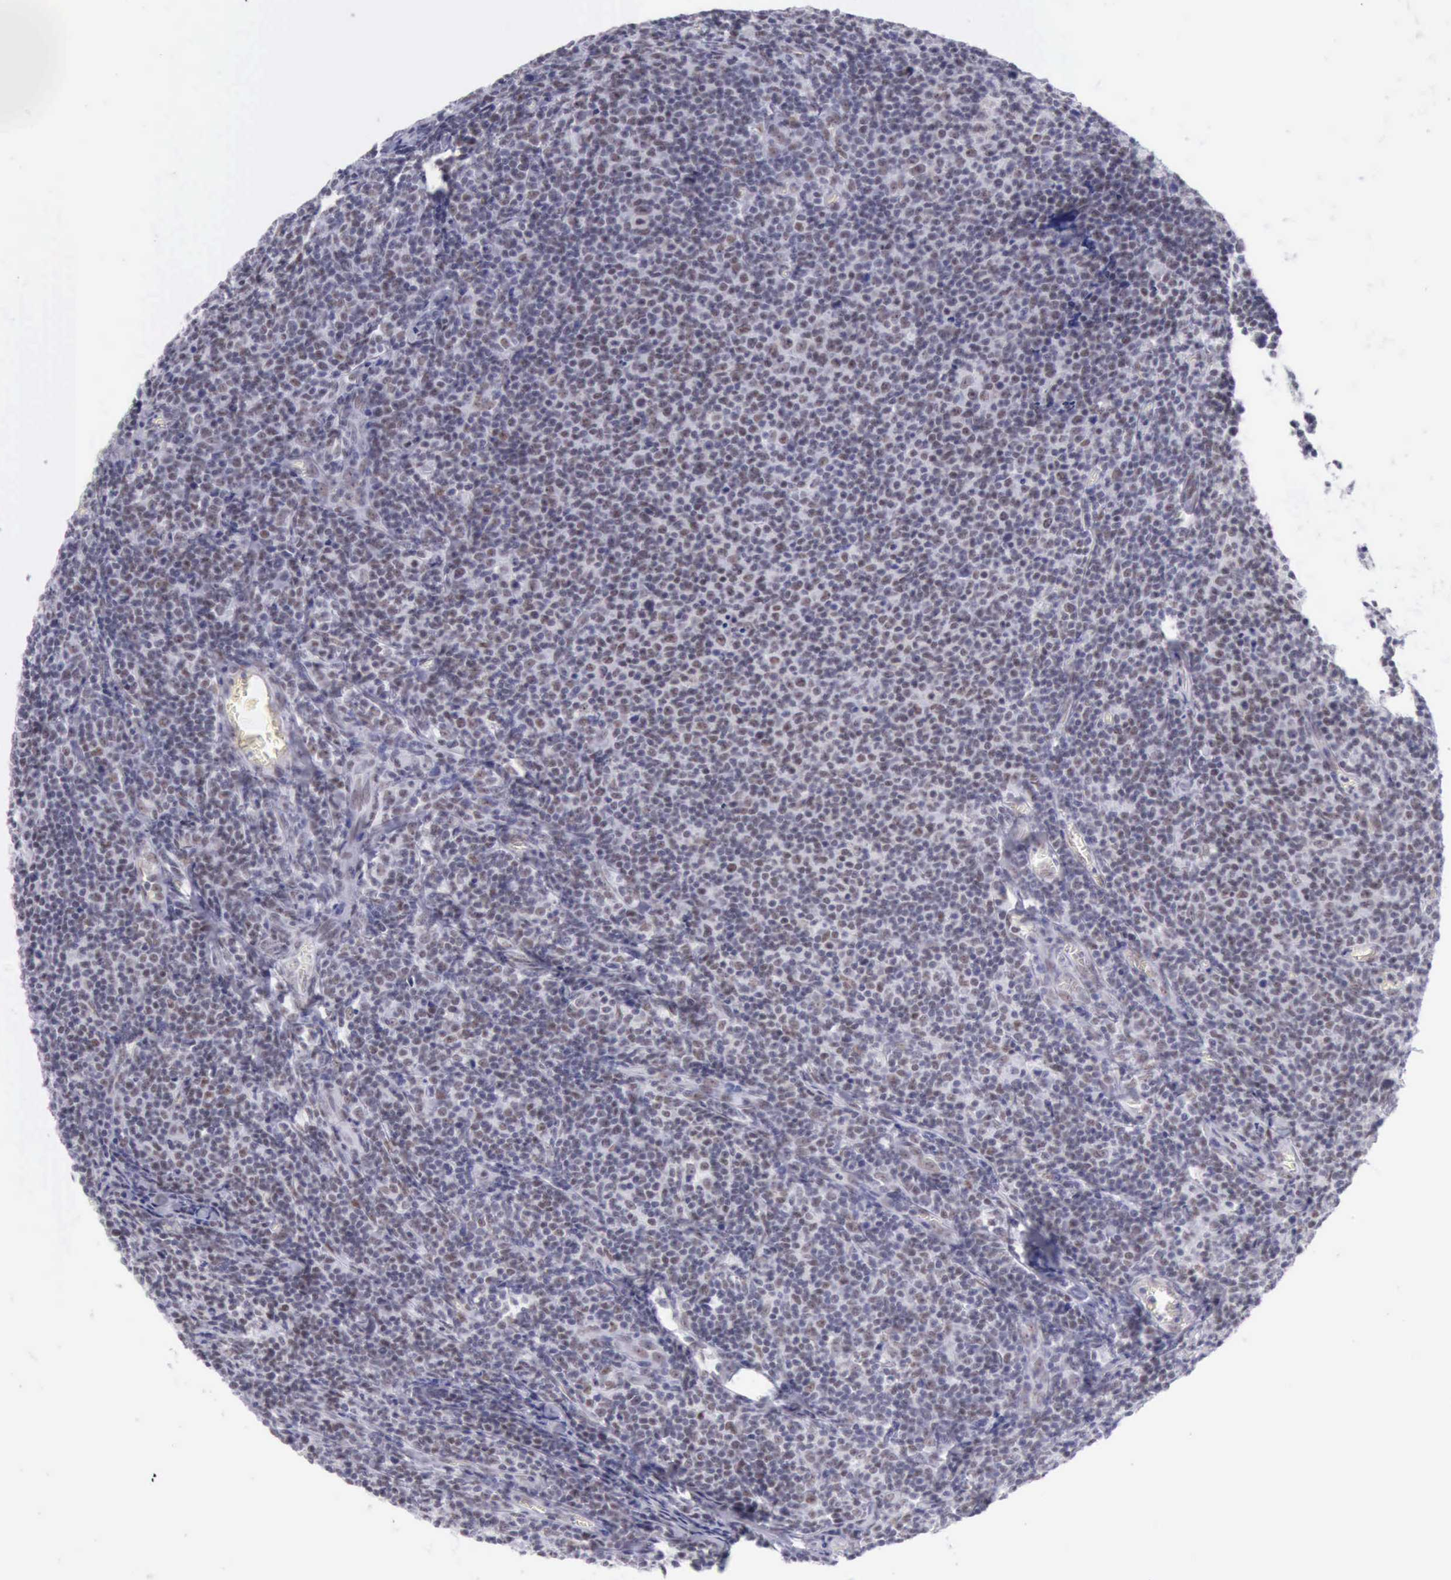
{"staining": {"intensity": "weak", "quantity": "25%-75%", "location": "nuclear"}, "tissue": "lymphoma", "cell_type": "Tumor cells", "image_type": "cancer", "snomed": [{"axis": "morphology", "description": "Malignant lymphoma, non-Hodgkin's type, Low grade"}, {"axis": "topography", "description": "Lymph node"}], "caption": "Lymphoma stained with a protein marker reveals weak staining in tumor cells.", "gene": "EP300", "patient": {"sex": "male", "age": 74}}